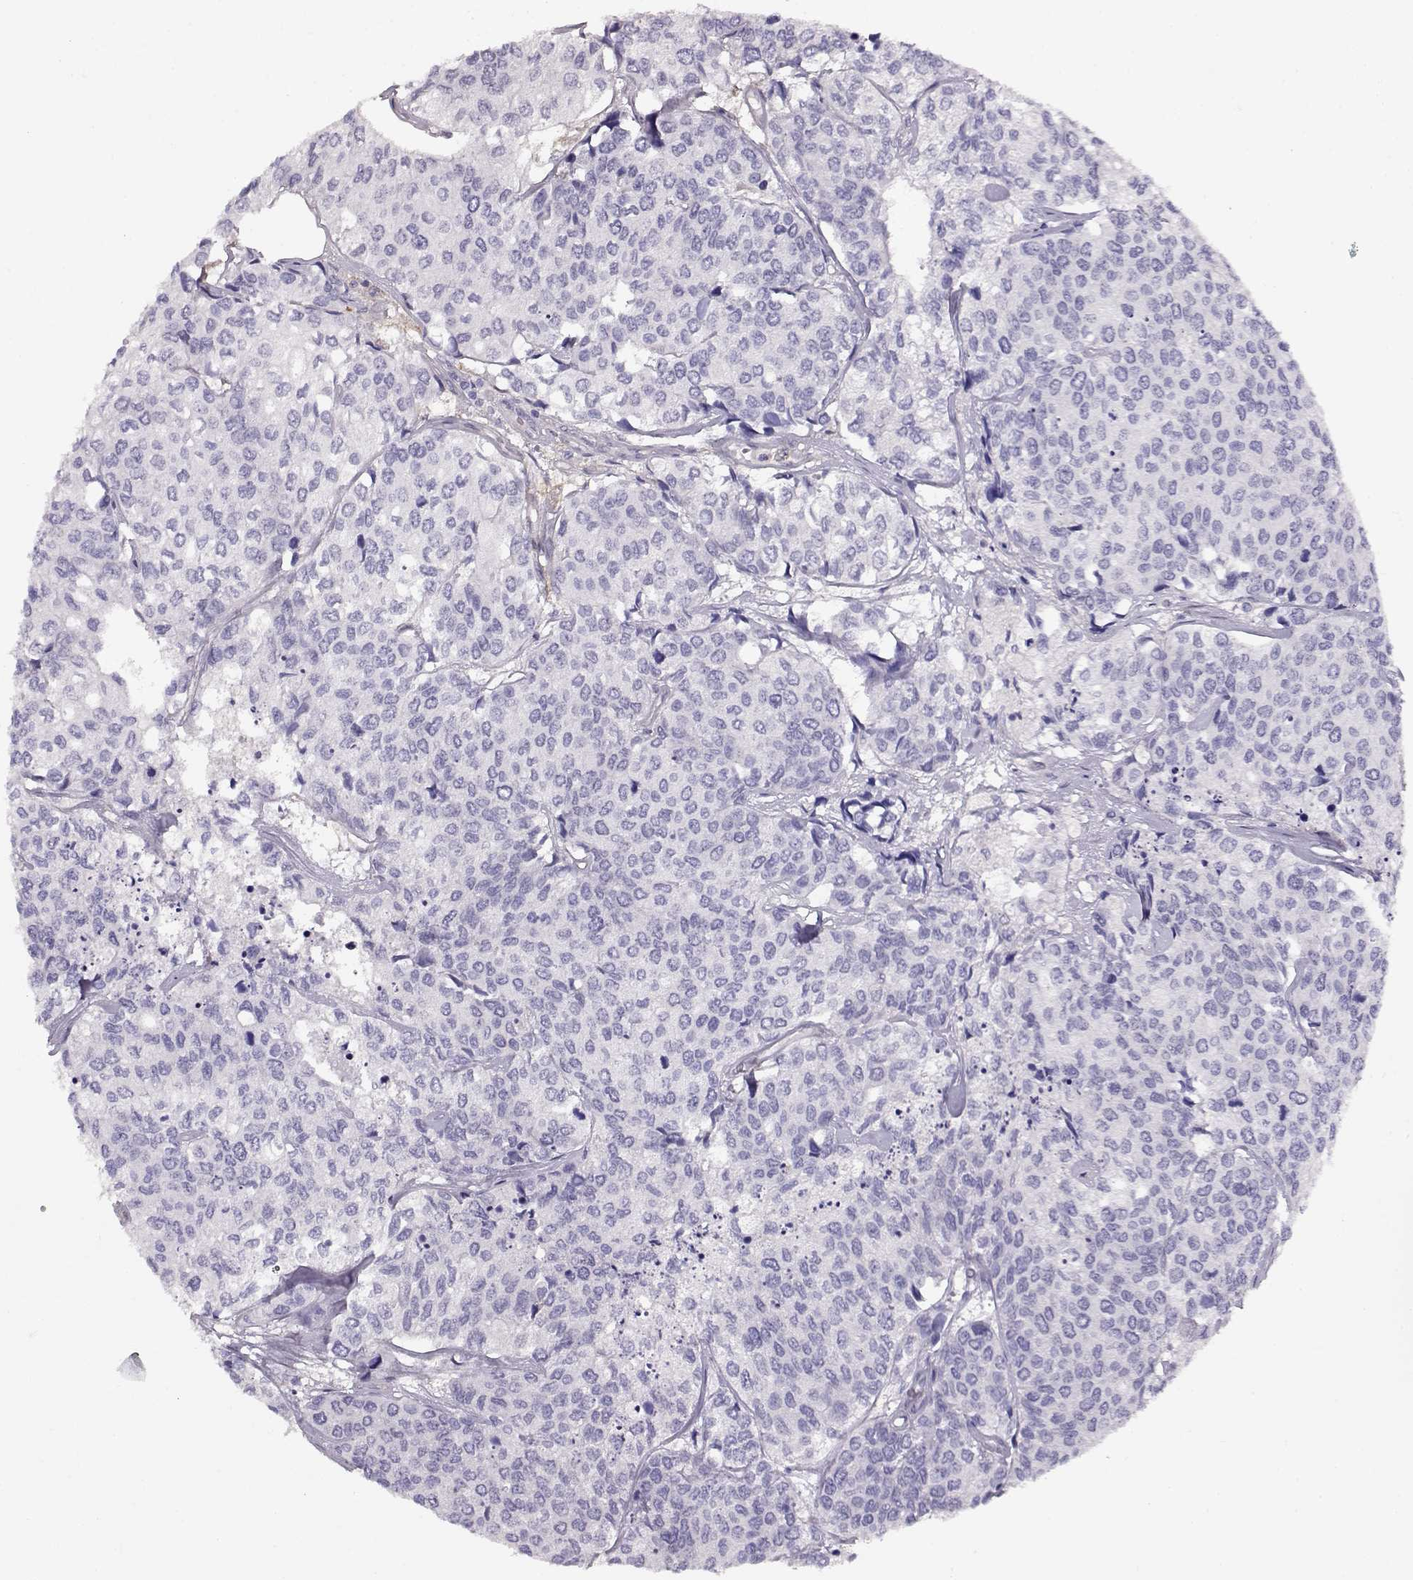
{"staining": {"intensity": "negative", "quantity": "none", "location": "none"}, "tissue": "urothelial cancer", "cell_type": "Tumor cells", "image_type": "cancer", "snomed": [{"axis": "morphology", "description": "Urothelial carcinoma, High grade"}, {"axis": "topography", "description": "Urinary bladder"}], "caption": "A micrograph of human urothelial carcinoma (high-grade) is negative for staining in tumor cells.", "gene": "CCR8", "patient": {"sex": "male", "age": 73}}